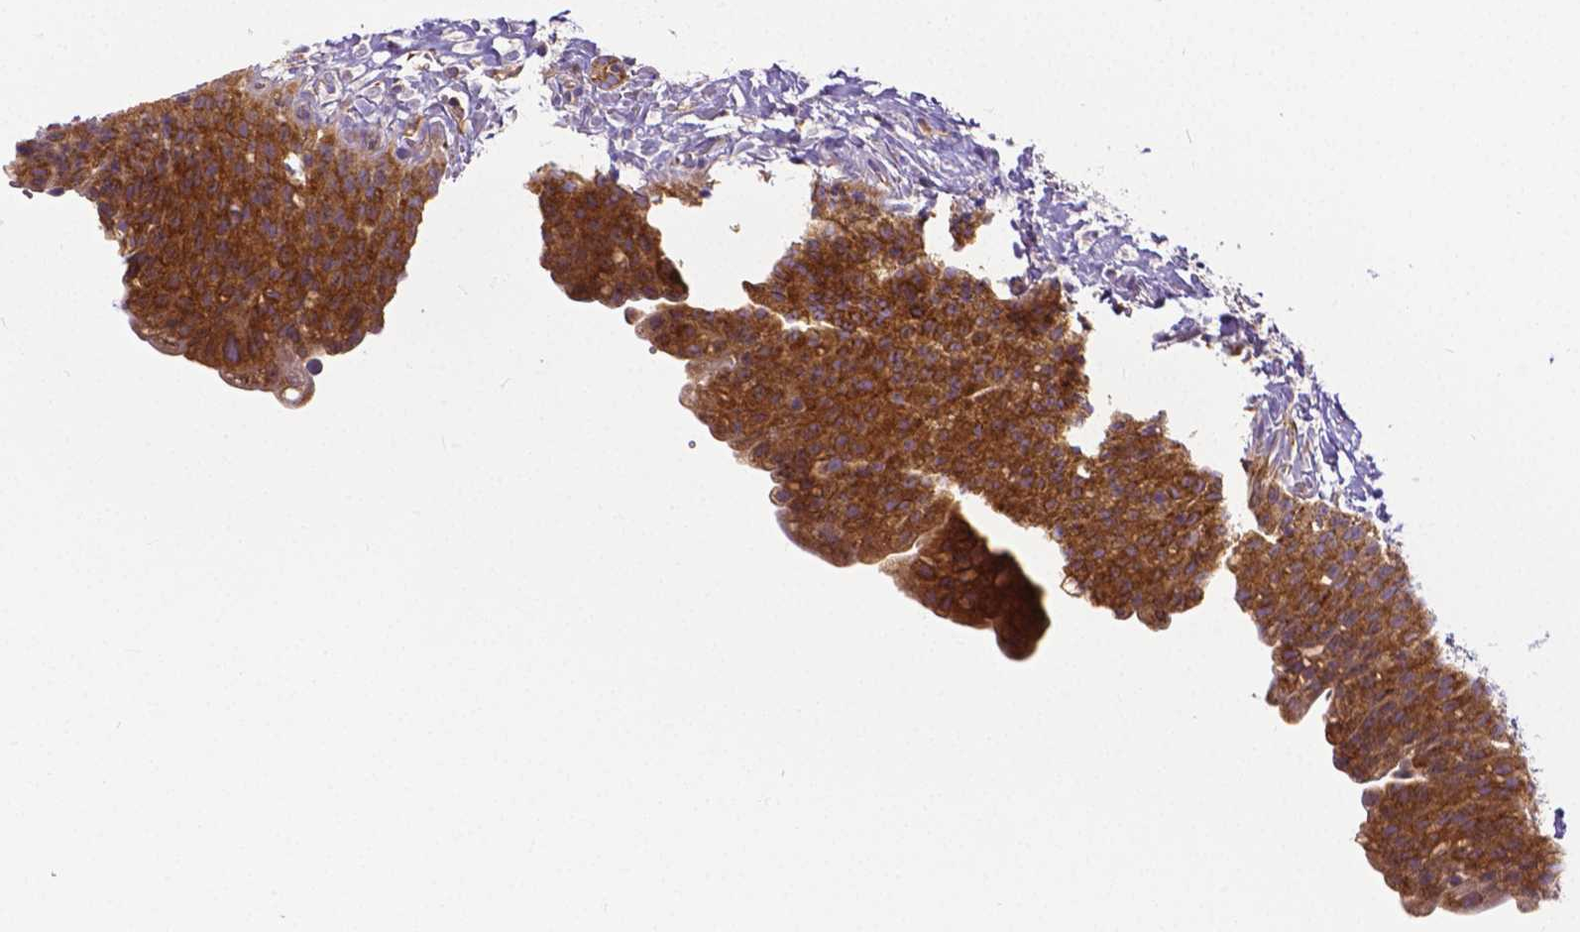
{"staining": {"intensity": "strong", "quantity": ">75%", "location": "cytoplasmic/membranous"}, "tissue": "urinary bladder", "cell_type": "Urothelial cells", "image_type": "normal", "snomed": [{"axis": "morphology", "description": "Normal tissue, NOS"}, {"axis": "topography", "description": "Urinary bladder"}, {"axis": "topography", "description": "Prostate"}], "caption": "Urinary bladder stained with DAB (3,3'-diaminobenzidine) IHC reveals high levels of strong cytoplasmic/membranous expression in about >75% of urothelial cells. (DAB IHC, brown staining for protein, blue staining for nuclei).", "gene": "DICER1", "patient": {"sex": "male", "age": 76}}